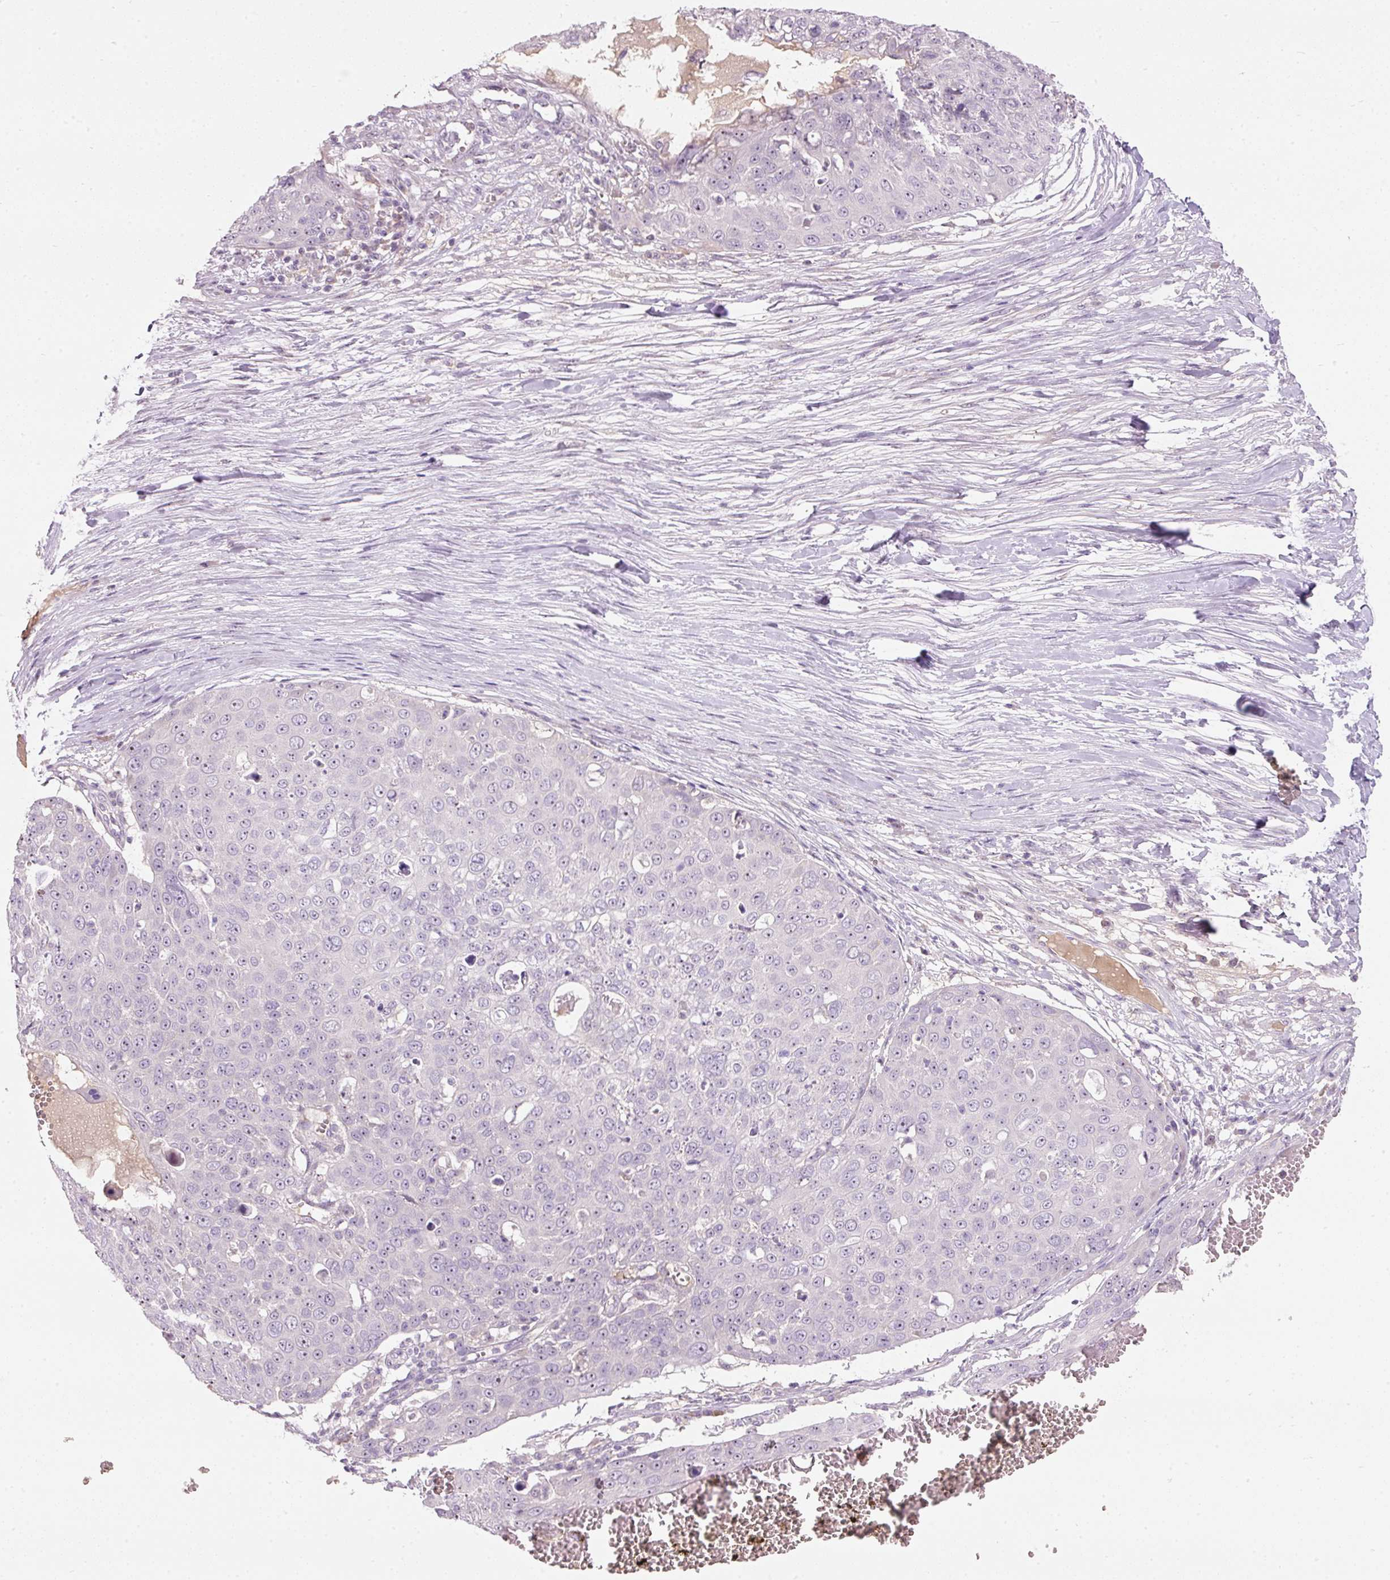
{"staining": {"intensity": "negative", "quantity": "none", "location": "none"}, "tissue": "skin cancer", "cell_type": "Tumor cells", "image_type": "cancer", "snomed": [{"axis": "morphology", "description": "Squamous cell carcinoma, NOS"}, {"axis": "topography", "description": "Skin"}], "caption": "Micrograph shows no significant protein positivity in tumor cells of skin cancer.", "gene": "TMEM37", "patient": {"sex": "male", "age": 71}}